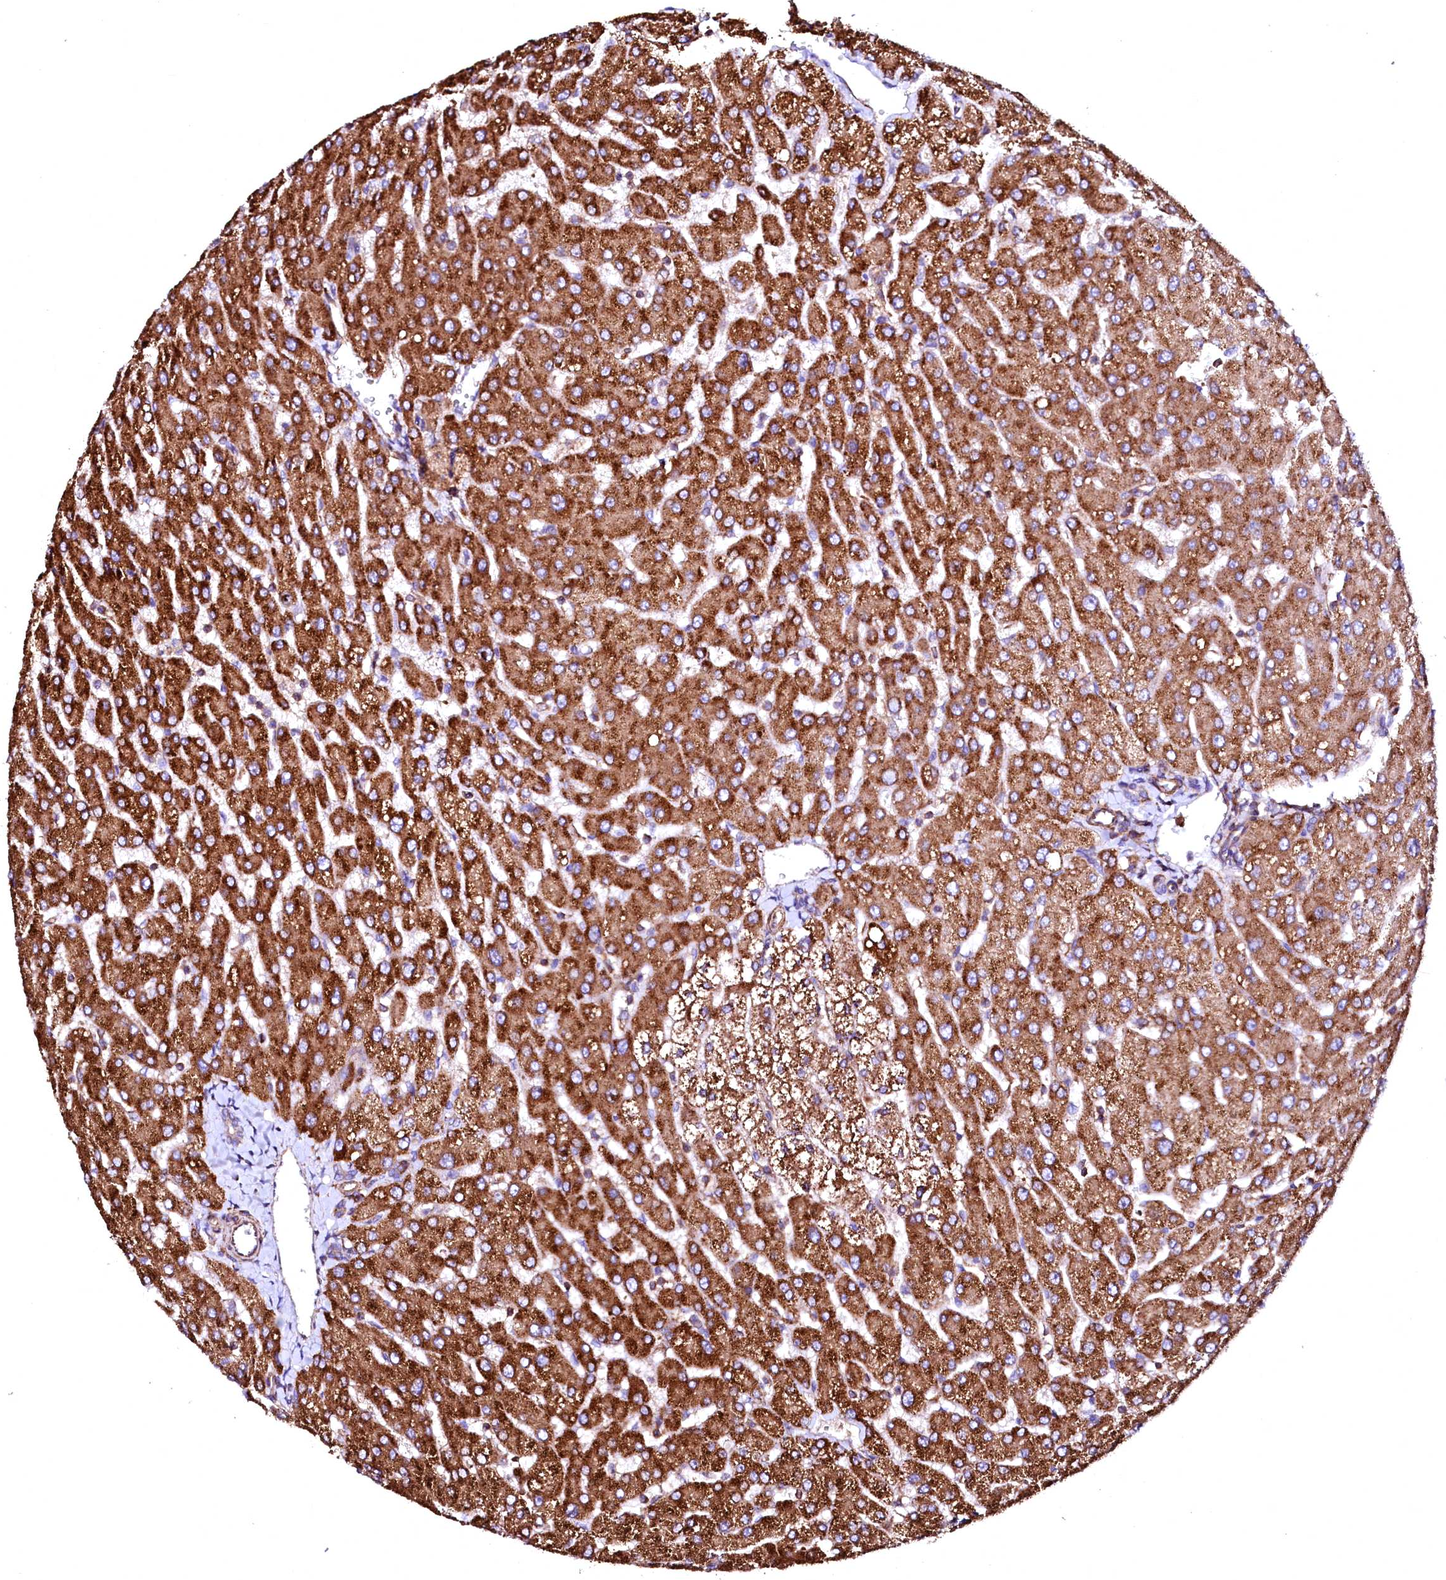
{"staining": {"intensity": "moderate", "quantity": ">75%", "location": "cytoplasmic/membranous"}, "tissue": "liver", "cell_type": "Cholangiocytes", "image_type": "normal", "snomed": [{"axis": "morphology", "description": "Normal tissue, NOS"}, {"axis": "topography", "description": "Liver"}], "caption": "Moderate cytoplasmic/membranous protein staining is present in about >75% of cholangiocytes in liver. (Brightfield microscopy of DAB IHC at high magnification).", "gene": "GPR176", "patient": {"sex": "male", "age": 55}}